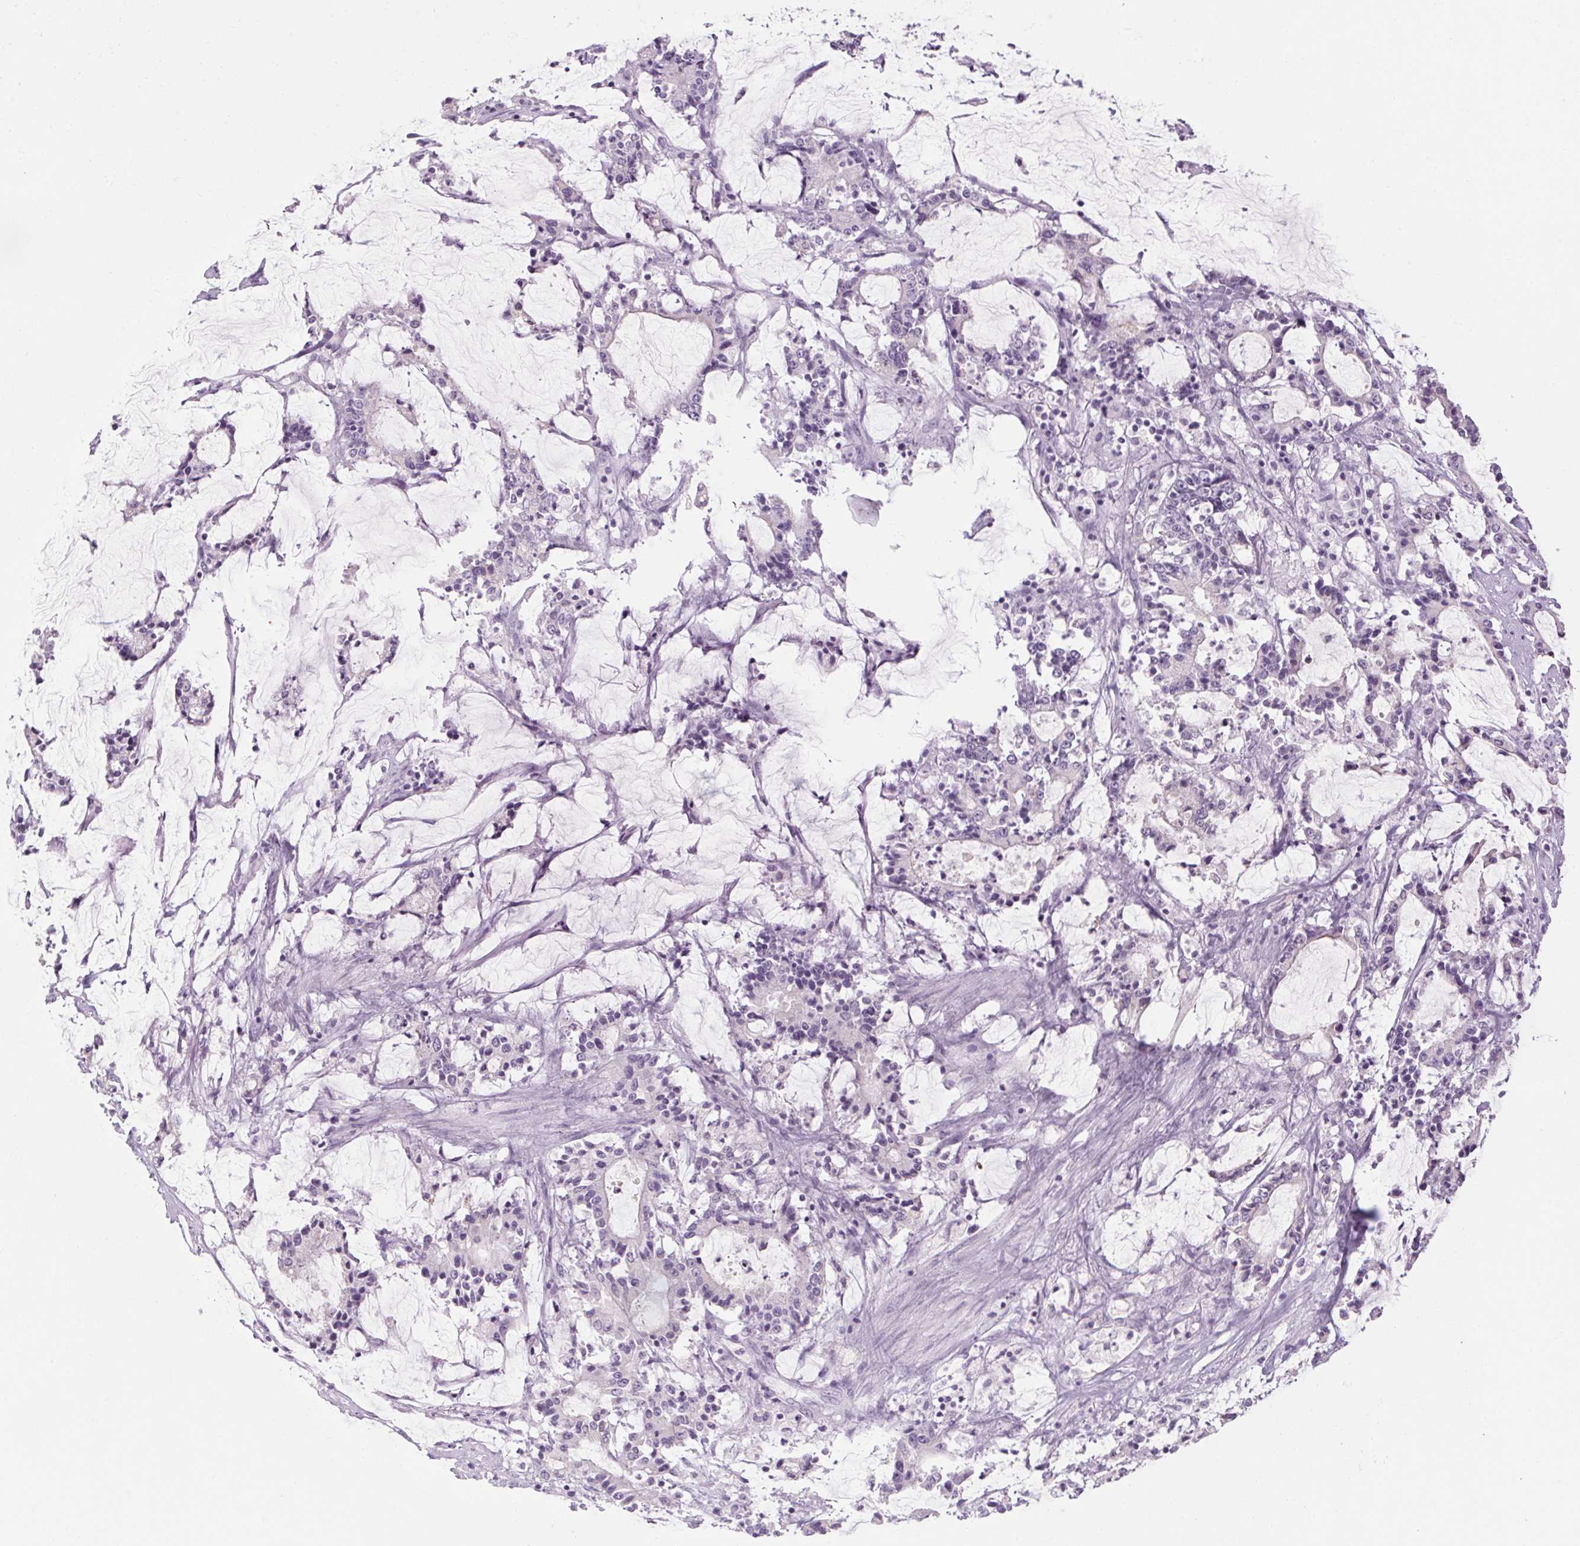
{"staining": {"intensity": "negative", "quantity": "none", "location": "none"}, "tissue": "stomach cancer", "cell_type": "Tumor cells", "image_type": "cancer", "snomed": [{"axis": "morphology", "description": "Adenocarcinoma, NOS"}, {"axis": "topography", "description": "Stomach, upper"}], "caption": "Immunohistochemistry micrograph of neoplastic tissue: human adenocarcinoma (stomach) stained with DAB (3,3'-diaminobenzidine) exhibits no significant protein positivity in tumor cells.", "gene": "RPTN", "patient": {"sex": "male", "age": 68}}